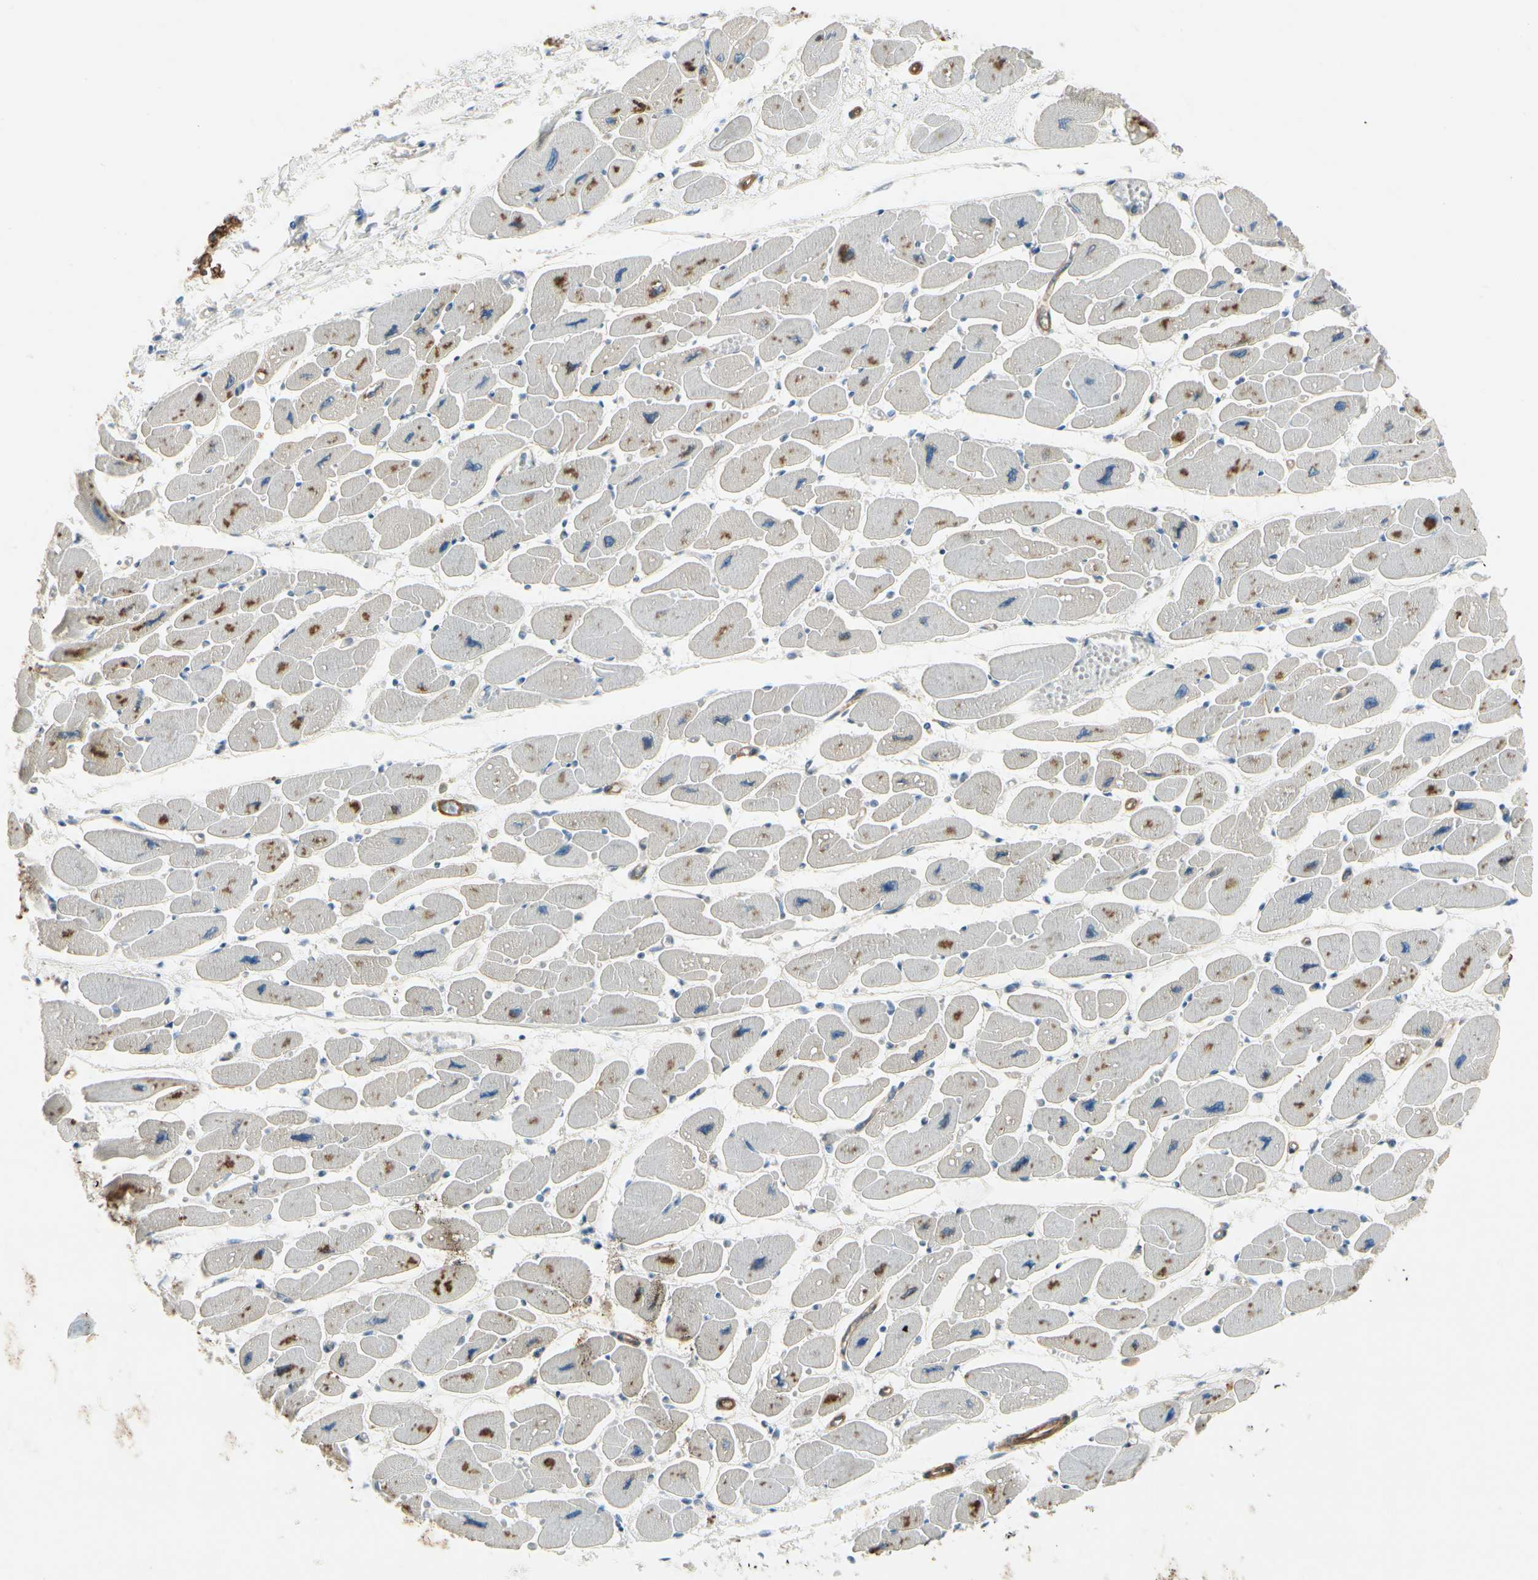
{"staining": {"intensity": "moderate", "quantity": ">75%", "location": "cytoplasmic/membranous"}, "tissue": "heart muscle", "cell_type": "Cardiomyocytes", "image_type": "normal", "snomed": [{"axis": "morphology", "description": "Normal tissue, NOS"}, {"axis": "topography", "description": "Heart"}], "caption": "Immunohistochemical staining of normal human heart muscle reveals moderate cytoplasmic/membranous protein staining in about >75% of cardiomyocytes.", "gene": "ITGA3", "patient": {"sex": "female", "age": 54}}